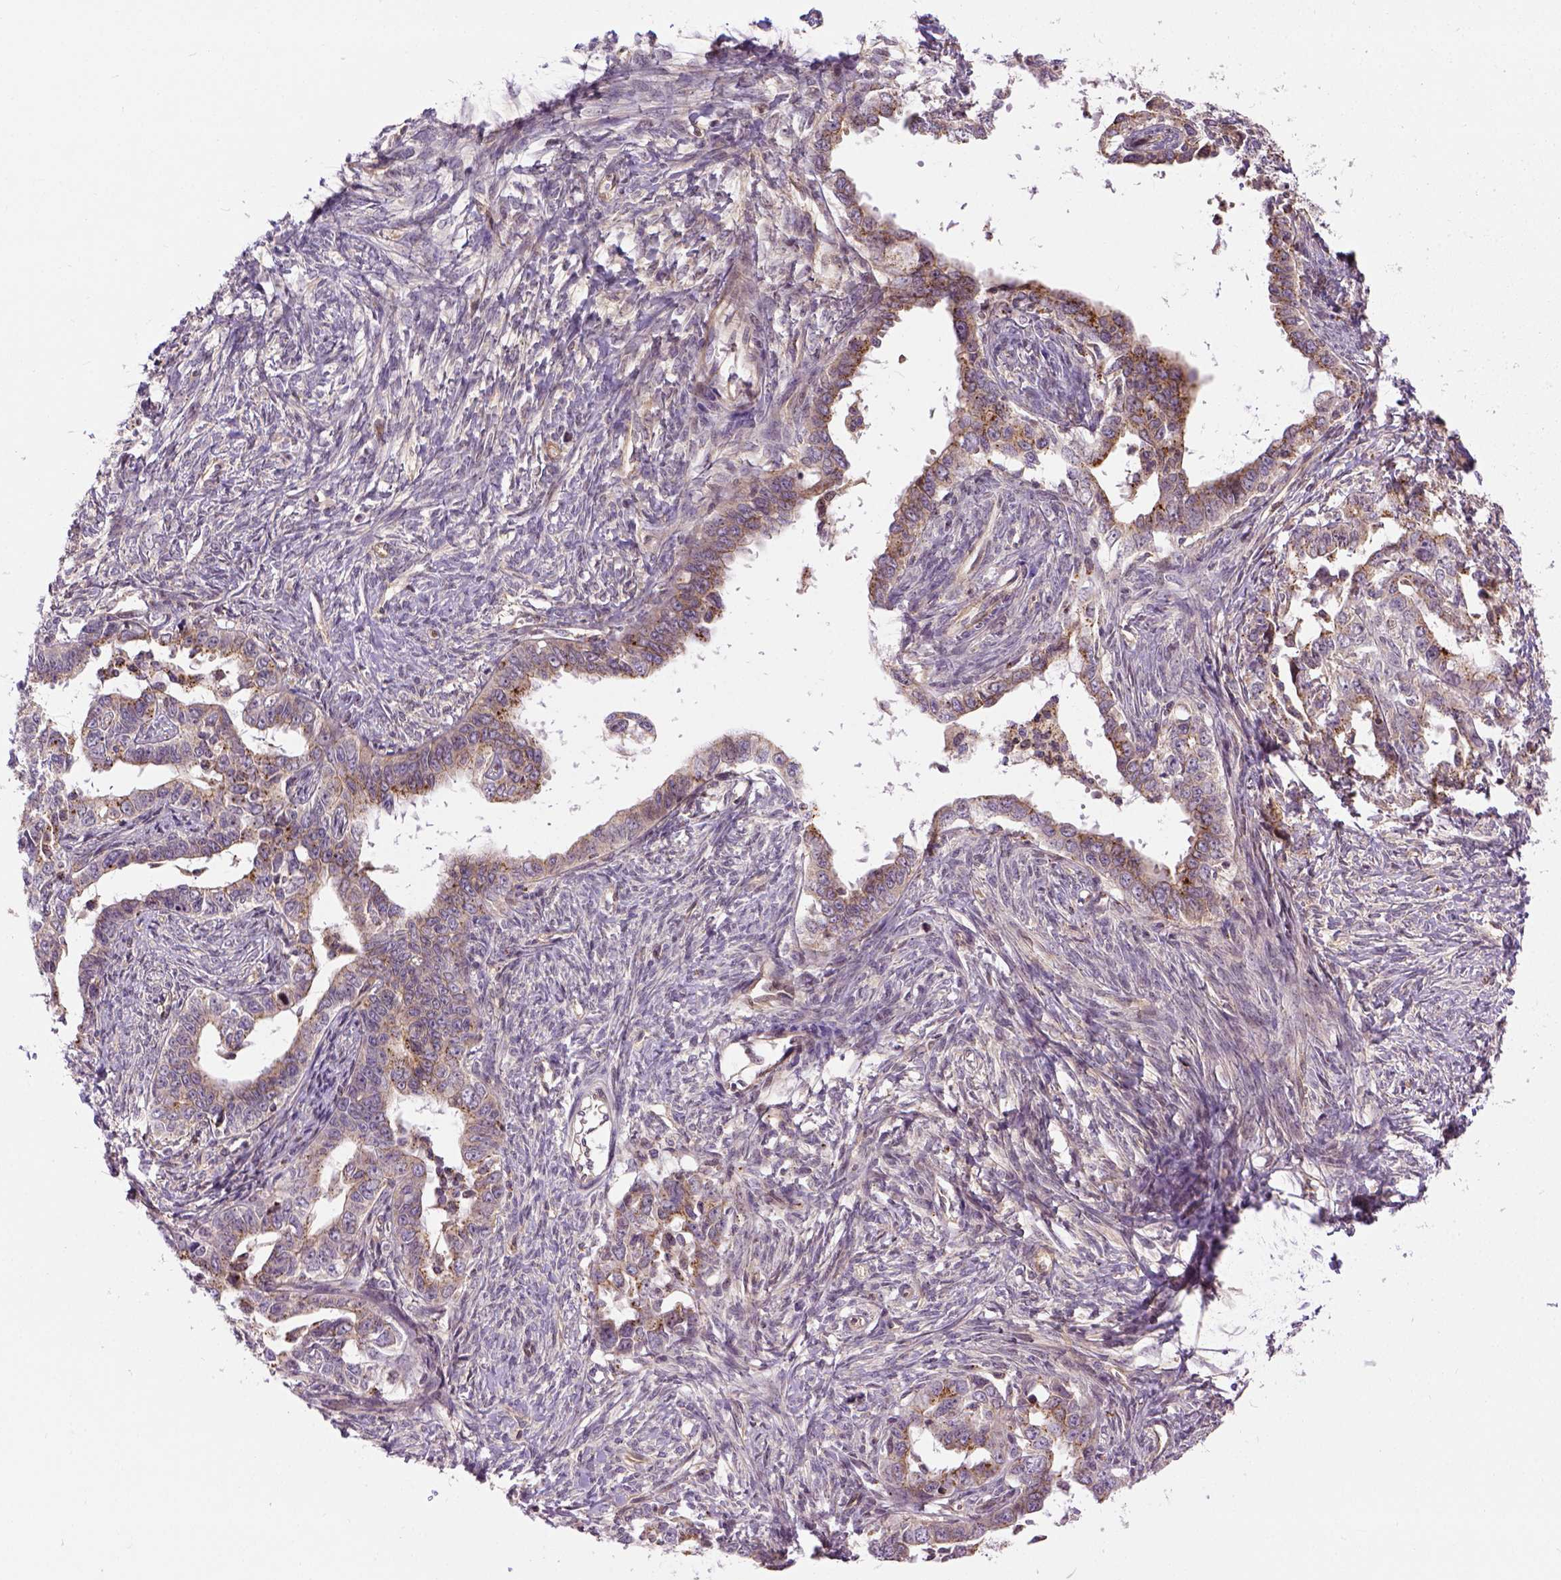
{"staining": {"intensity": "moderate", "quantity": "<25%", "location": "cytoplasmic/membranous"}, "tissue": "ovarian cancer", "cell_type": "Tumor cells", "image_type": "cancer", "snomed": [{"axis": "morphology", "description": "Cystadenocarcinoma, serous, NOS"}, {"axis": "topography", "description": "Ovary"}], "caption": "Tumor cells reveal moderate cytoplasmic/membranous positivity in approximately <25% of cells in ovarian serous cystadenocarcinoma.", "gene": "KAZN", "patient": {"sex": "female", "age": 69}}